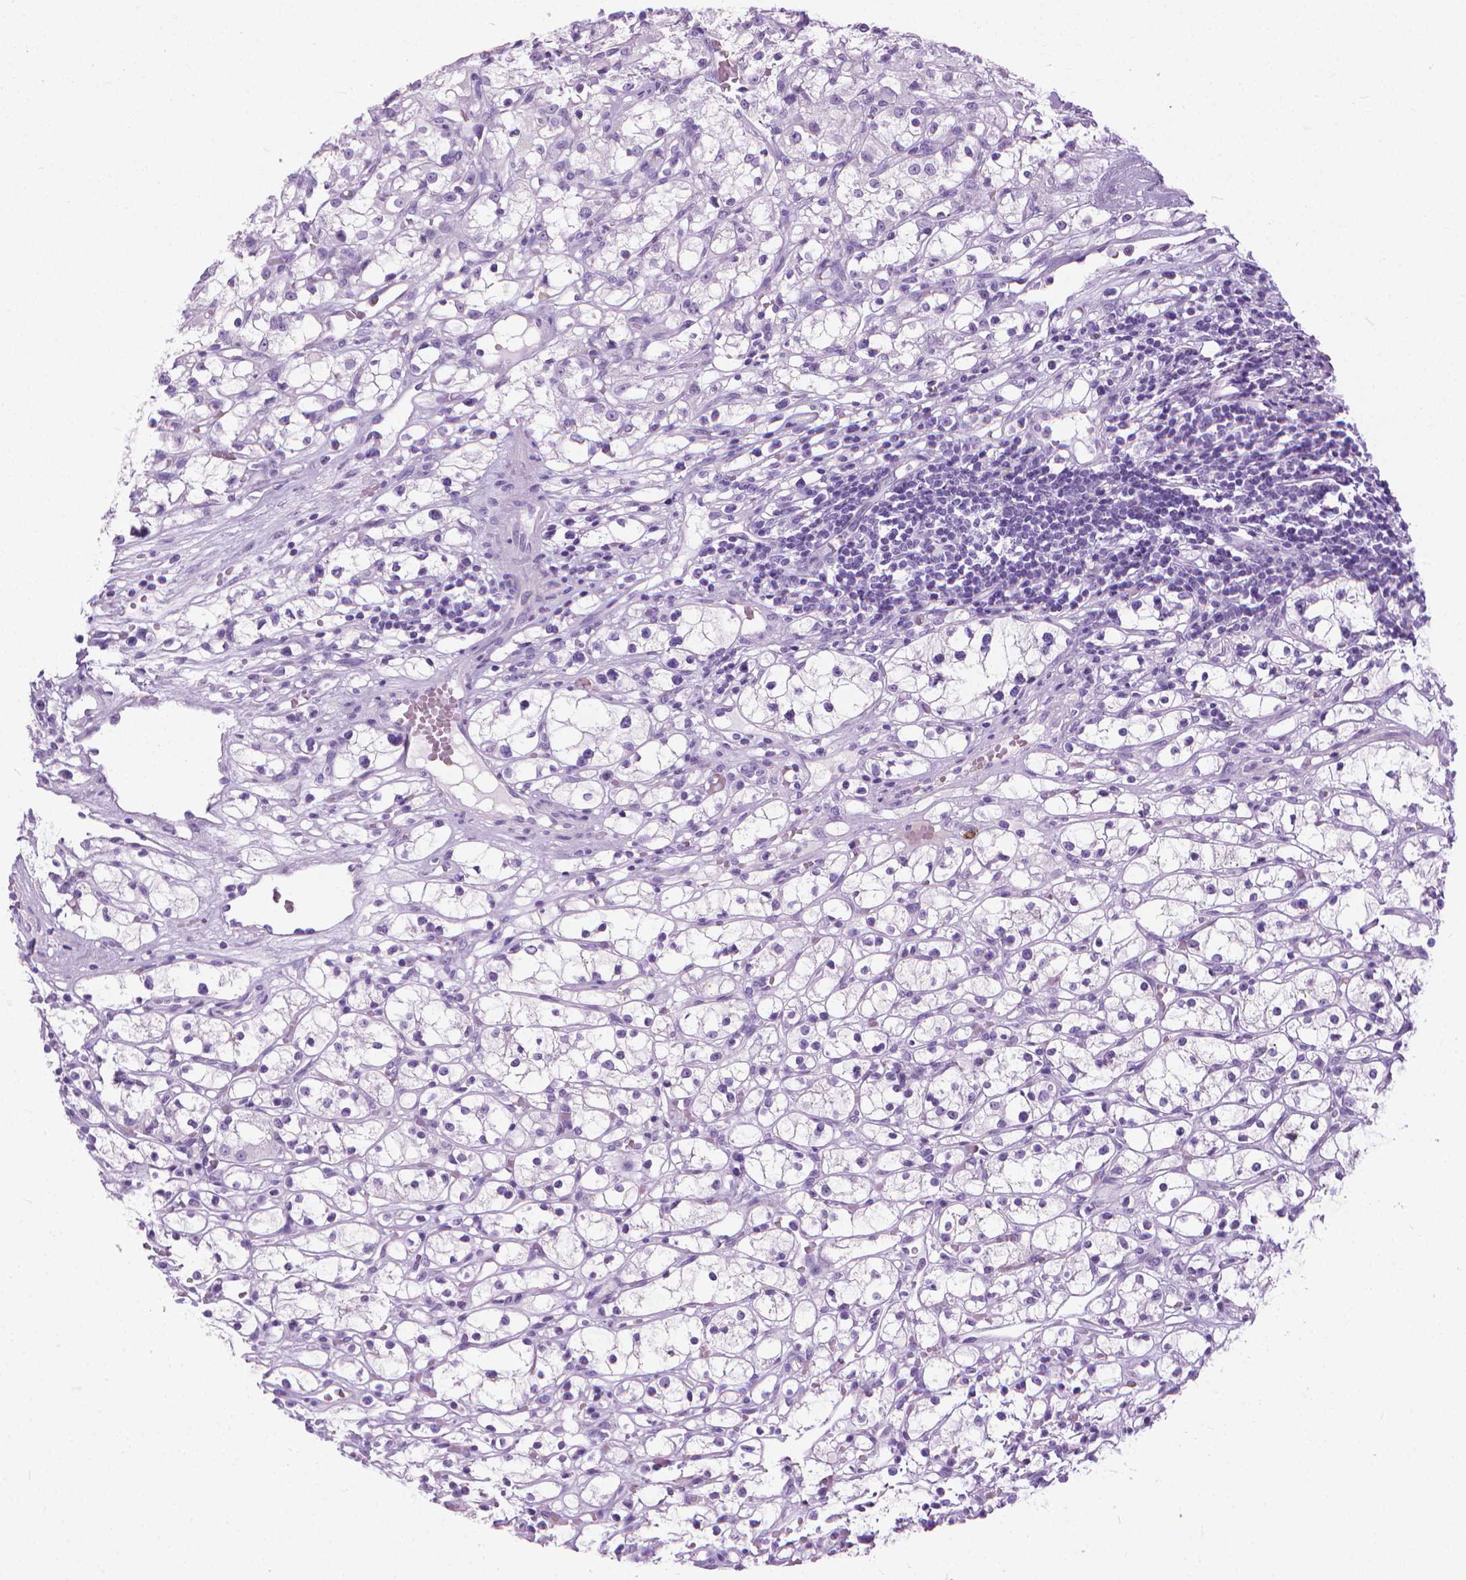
{"staining": {"intensity": "negative", "quantity": "none", "location": "none"}, "tissue": "renal cancer", "cell_type": "Tumor cells", "image_type": "cancer", "snomed": [{"axis": "morphology", "description": "Adenocarcinoma, NOS"}, {"axis": "topography", "description": "Kidney"}], "caption": "Protein analysis of renal cancer exhibits no significant expression in tumor cells. (DAB immunohistochemistry visualized using brightfield microscopy, high magnification).", "gene": "HTR2B", "patient": {"sex": "female", "age": 59}}